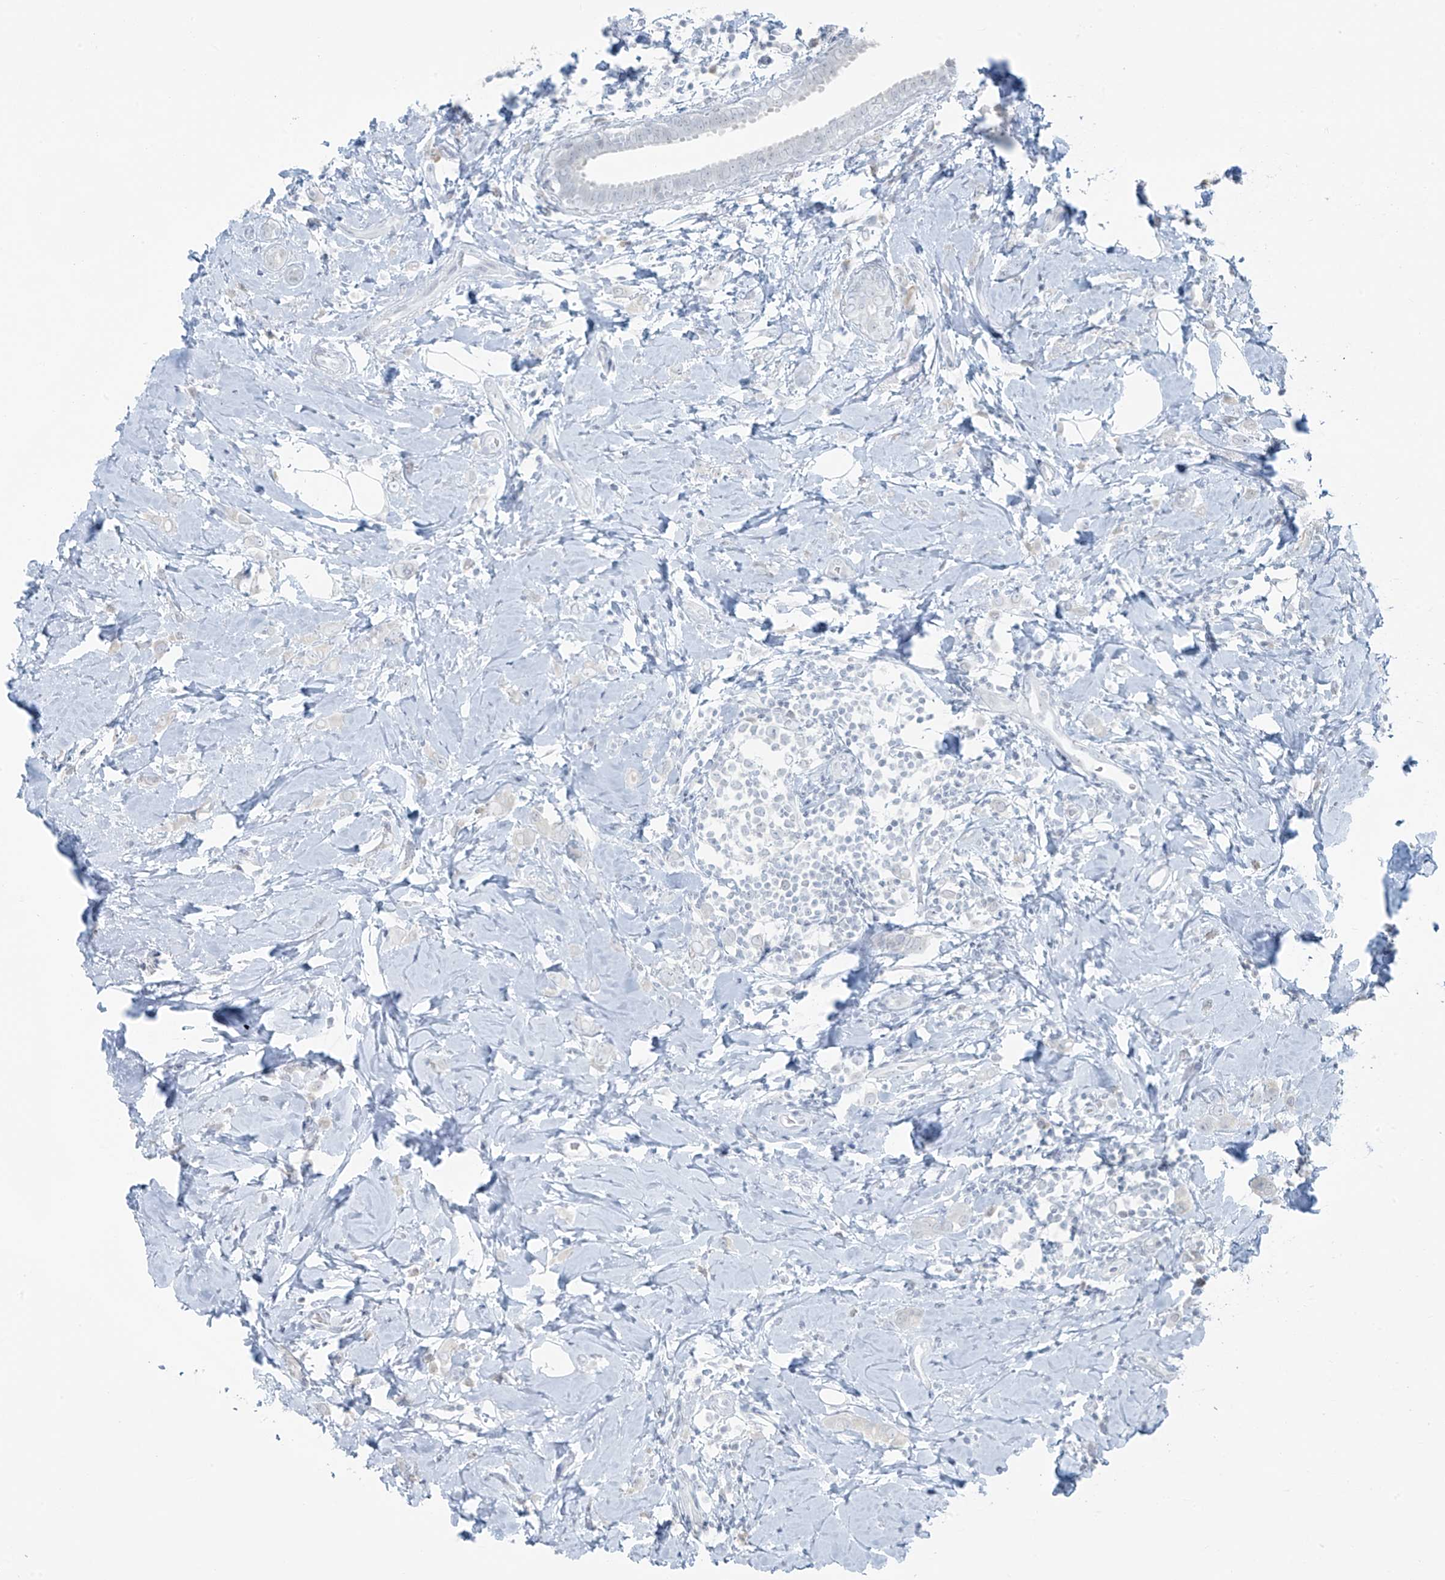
{"staining": {"intensity": "negative", "quantity": "none", "location": "none"}, "tissue": "breast cancer", "cell_type": "Tumor cells", "image_type": "cancer", "snomed": [{"axis": "morphology", "description": "Lobular carcinoma"}, {"axis": "topography", "description": "Breast"}], "caption": "IHC photomicrograph of neoplastic tissue: human breast cancer stained with DAB exhibits no significant protein positivity in tumor cells.", "gene": "TTC22", "patient": {"sex": "female", "age": 47}}